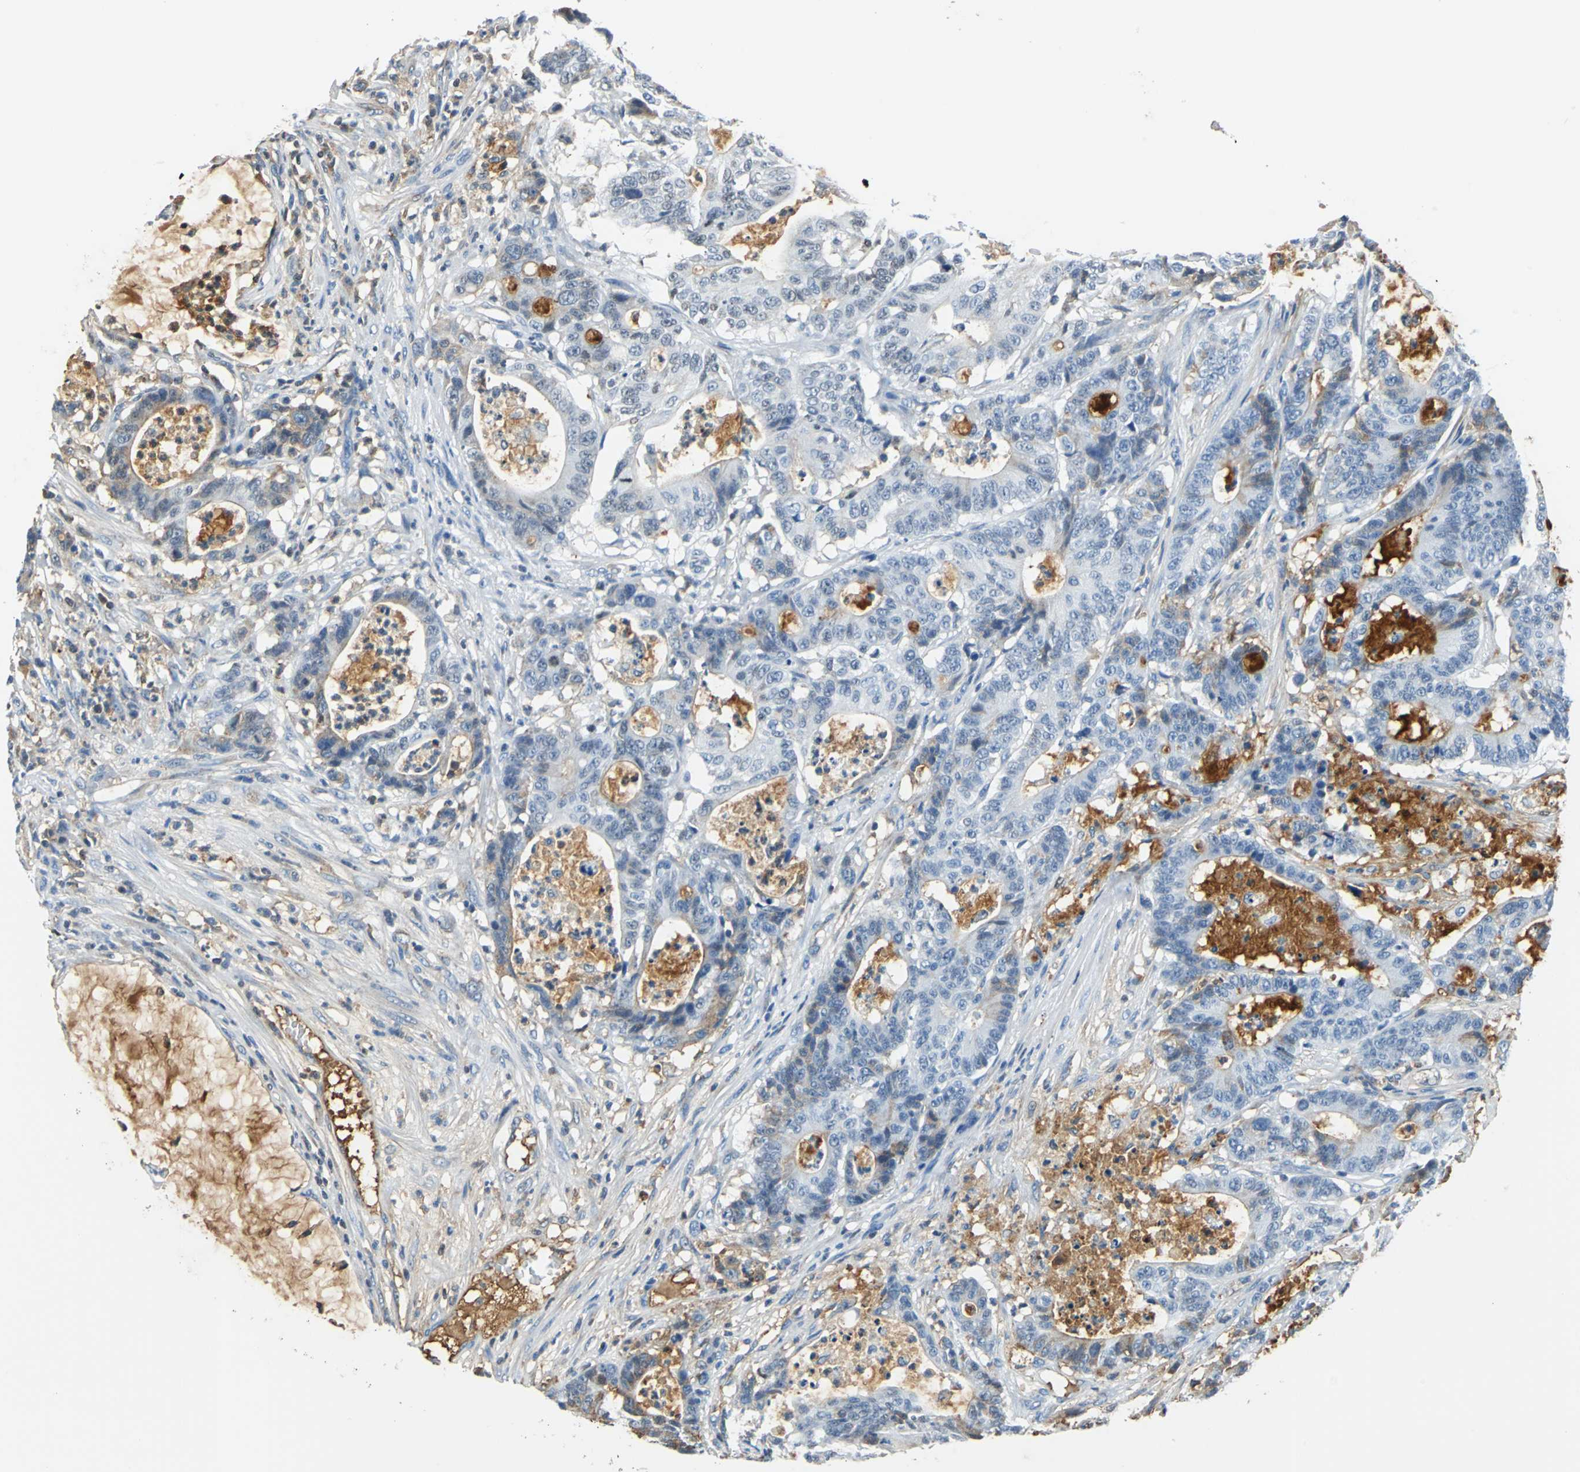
{"staining": {"intensity": "weak", "quantity": "<25%", "location": "cytoplasmic/membranous"}, "tissue": "colorectal cancer", "cell_type": "Tumor cells", "image_type": "cancer", "snomed": [{"axis": "morphology", "description": "Adenocarcinoma, NOS"}, {"axis": "topography", "description": "Colon"}], "caption": "IHC histopathology image of adenocarcinoma (colorectal) stained for a protein (brown), which reveals no expression in tumor cells. (Brightfield microscopy of DAB (3,3'-diaminobenzidine) IHC at high magnification).", "gene": "ALB", "patient": {"sex": "female", "age": 84}}